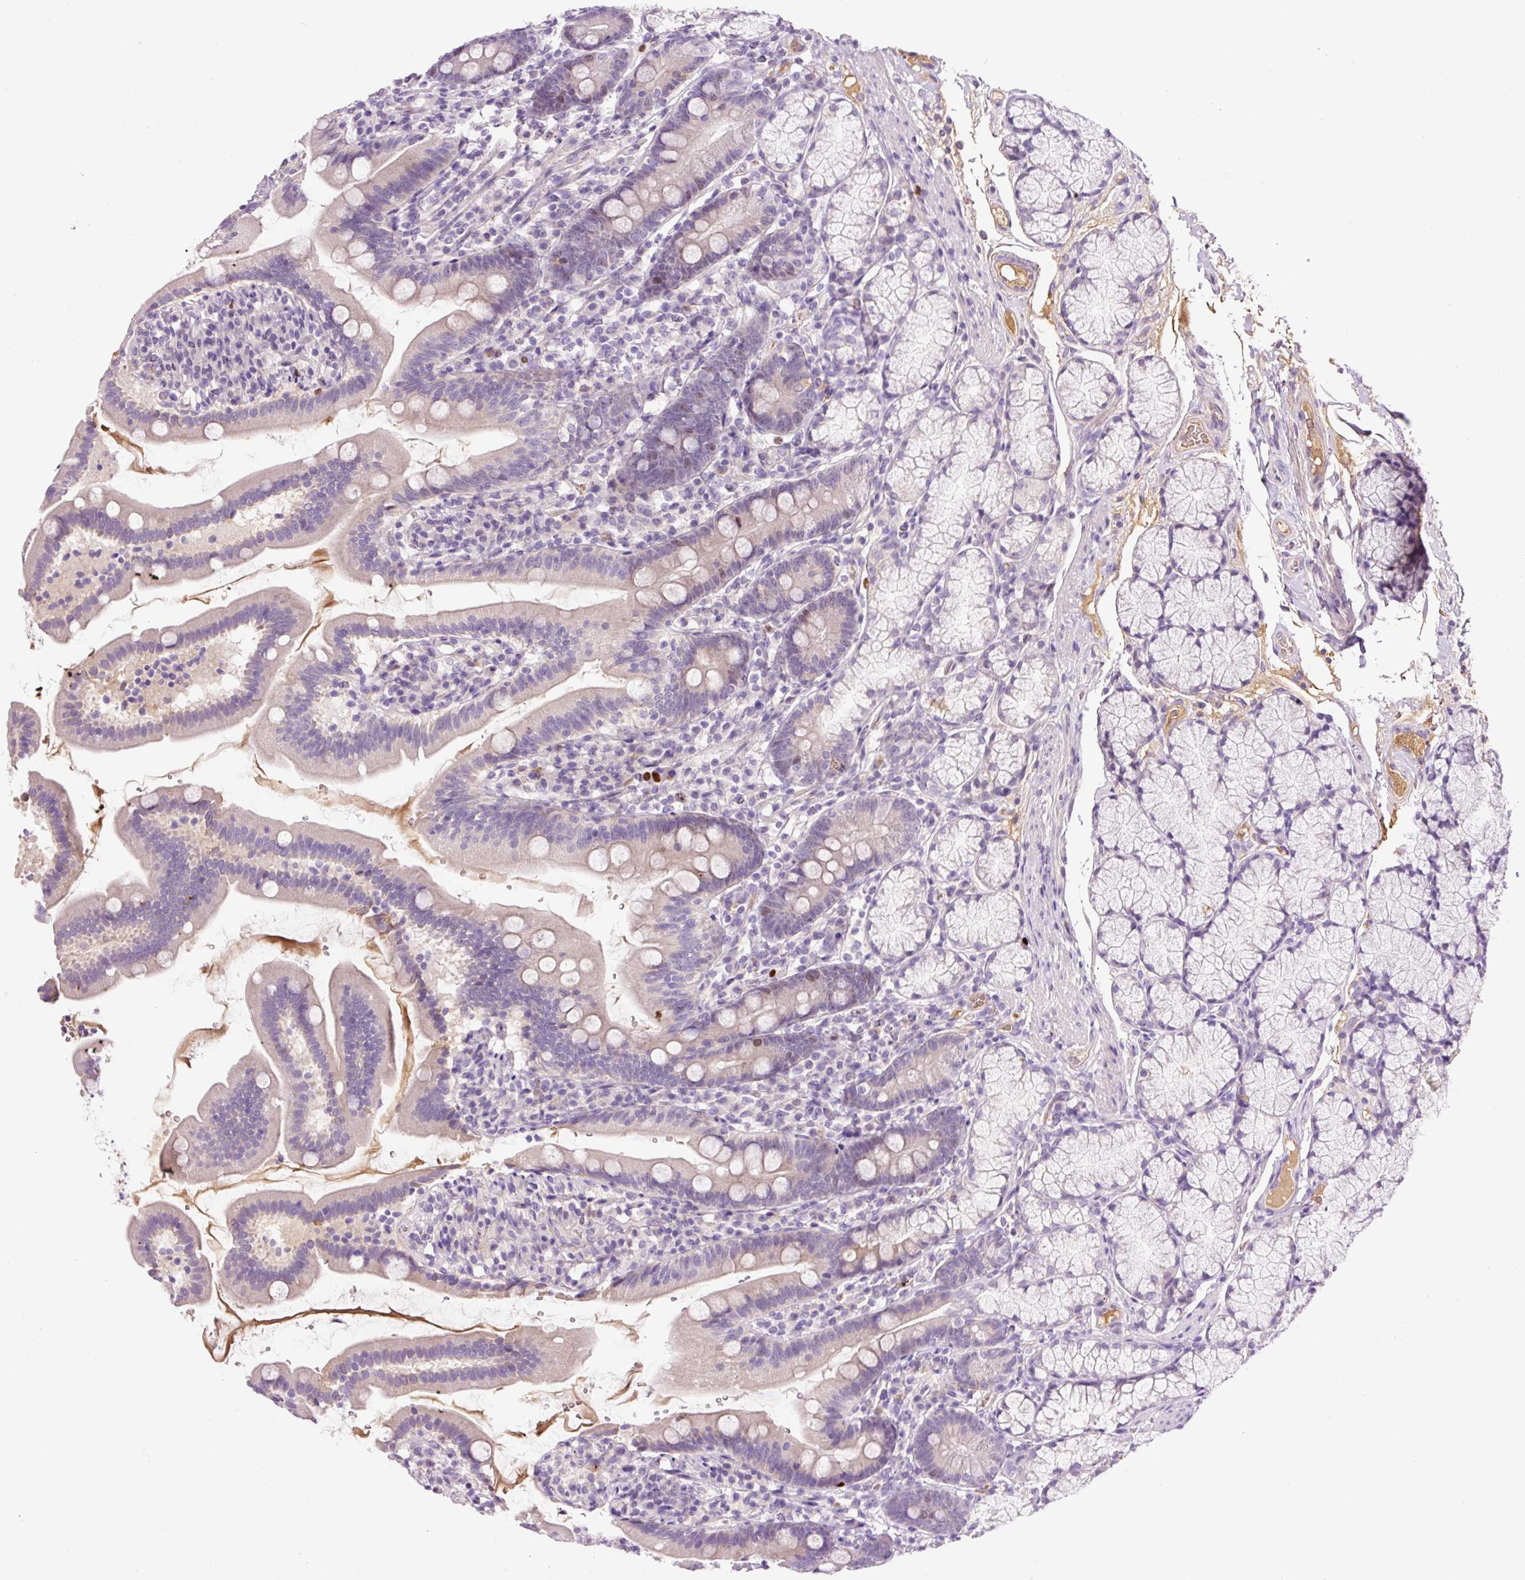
{"staining": {"intensity": "weak", "quantity": "<25%", "location": "nuclear"}, "tissue": "duodenum", "cell_type": "Glandular cells", "image_type": "normal", "snomed": [{"axis": "morphology", "description": "Normal tissue, NOS"}, {"axis": "topography", "description": "Duodenum"}], "caption": "This is an immunohistochemistry micrograph of normal duodenum. There is no positivity in glandular cells.", "gene": "DPPA4", "patient": {"sex": "female", "age": 67}}